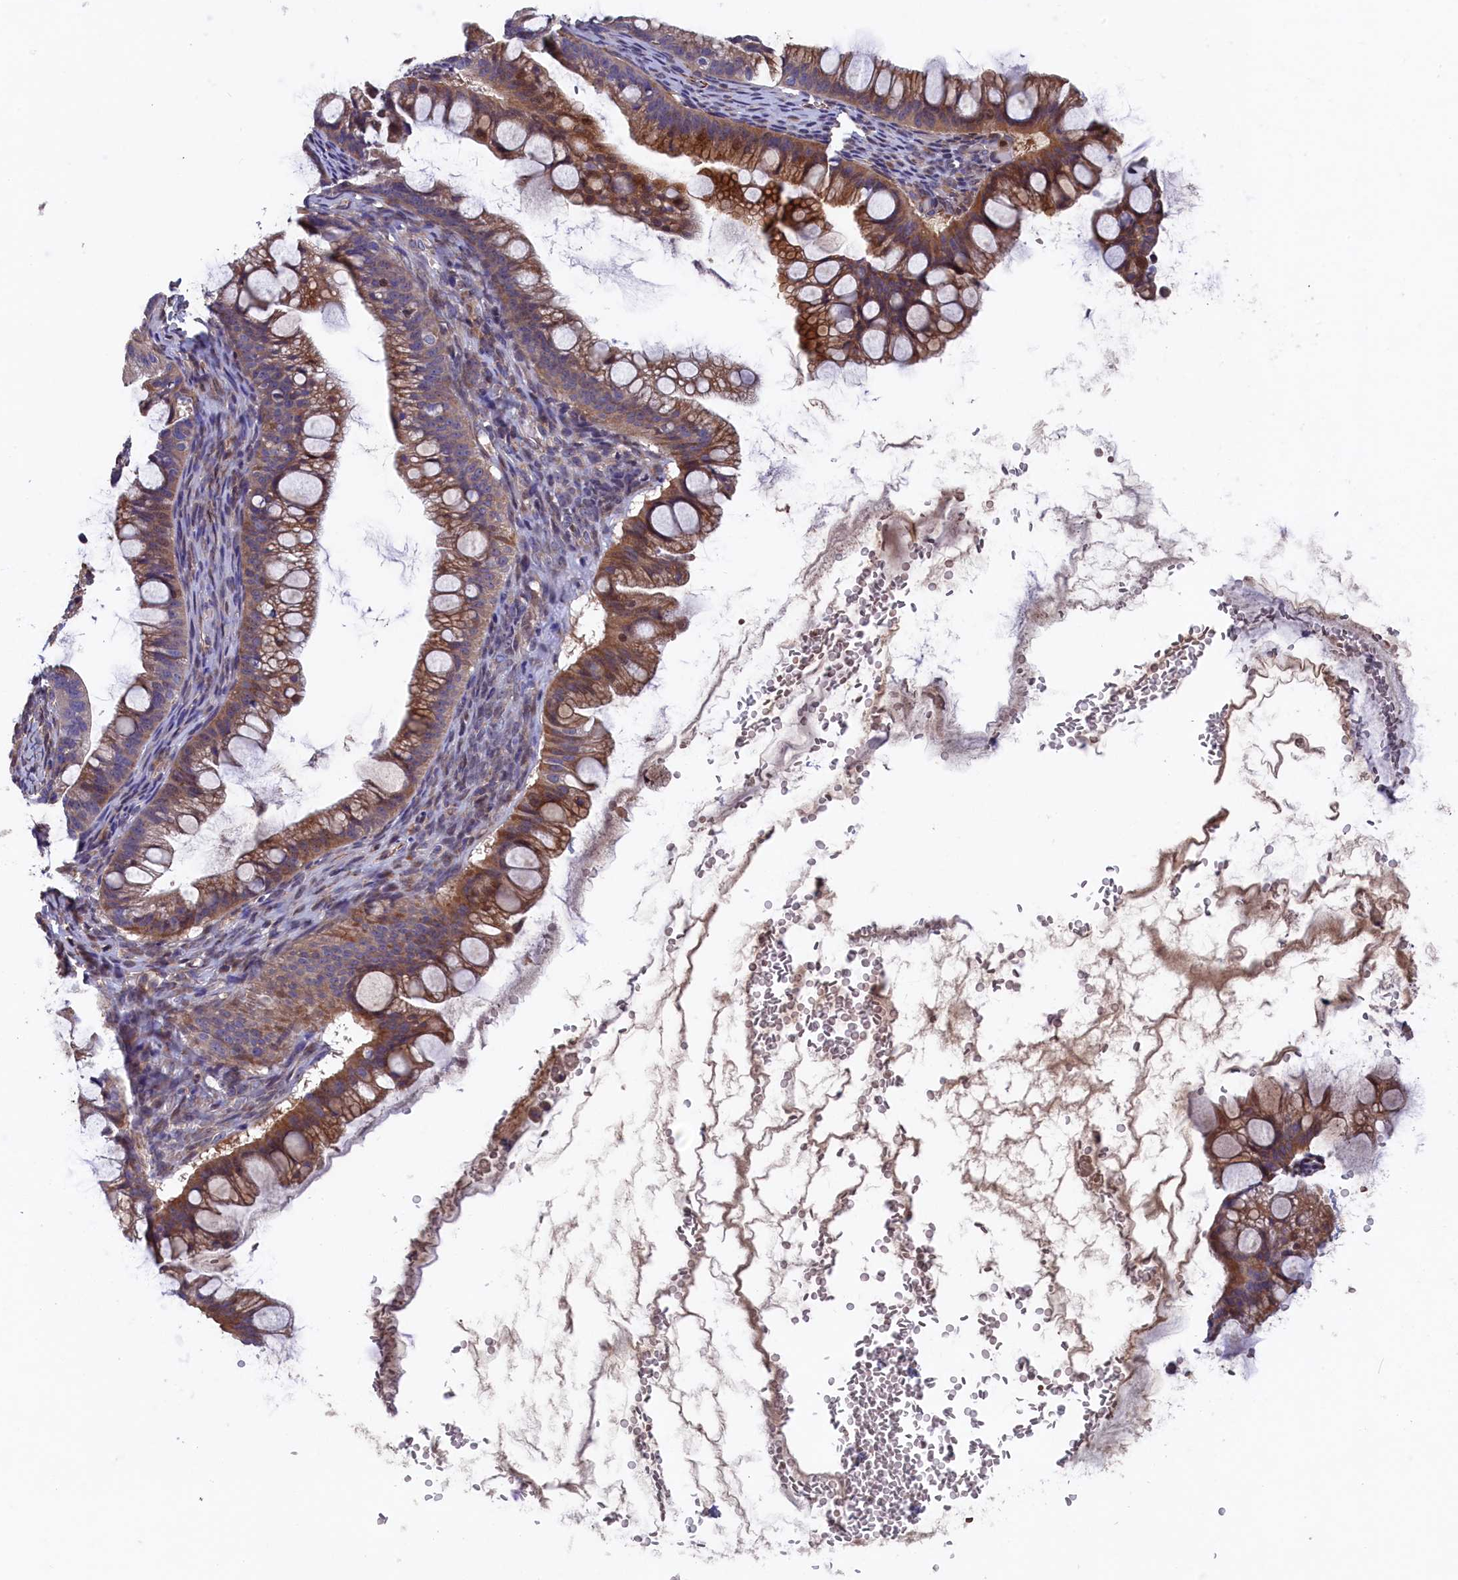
{"staining": {"intensity": "moderate", "quantity": "25%-75%", "location": "cytoplasmic/membranous"}, "tissue": "ovarian cancer", "cell_type": "Tumor cells", "image_type": "cancer", "snomed": [{"axis": "morphology", "description": "Cystadenocarcinoma, mucinous, NOS"}, {"axis": "topography", "description": "Ovary"}], "caption": "Immunohistochemistry (IHC) image of neoplastic tissue: ovarian cancer (mucinous cystadenocarcinoma) stained using IHC displays medium levels of moderate protein expression localized specifically in the cytoplasmic/membranous of tumor cells, appearing as a cytoplasmic/membranous brown color.", "gene": "GREB1L", "patient": {"sex": "female", "age": 73}}